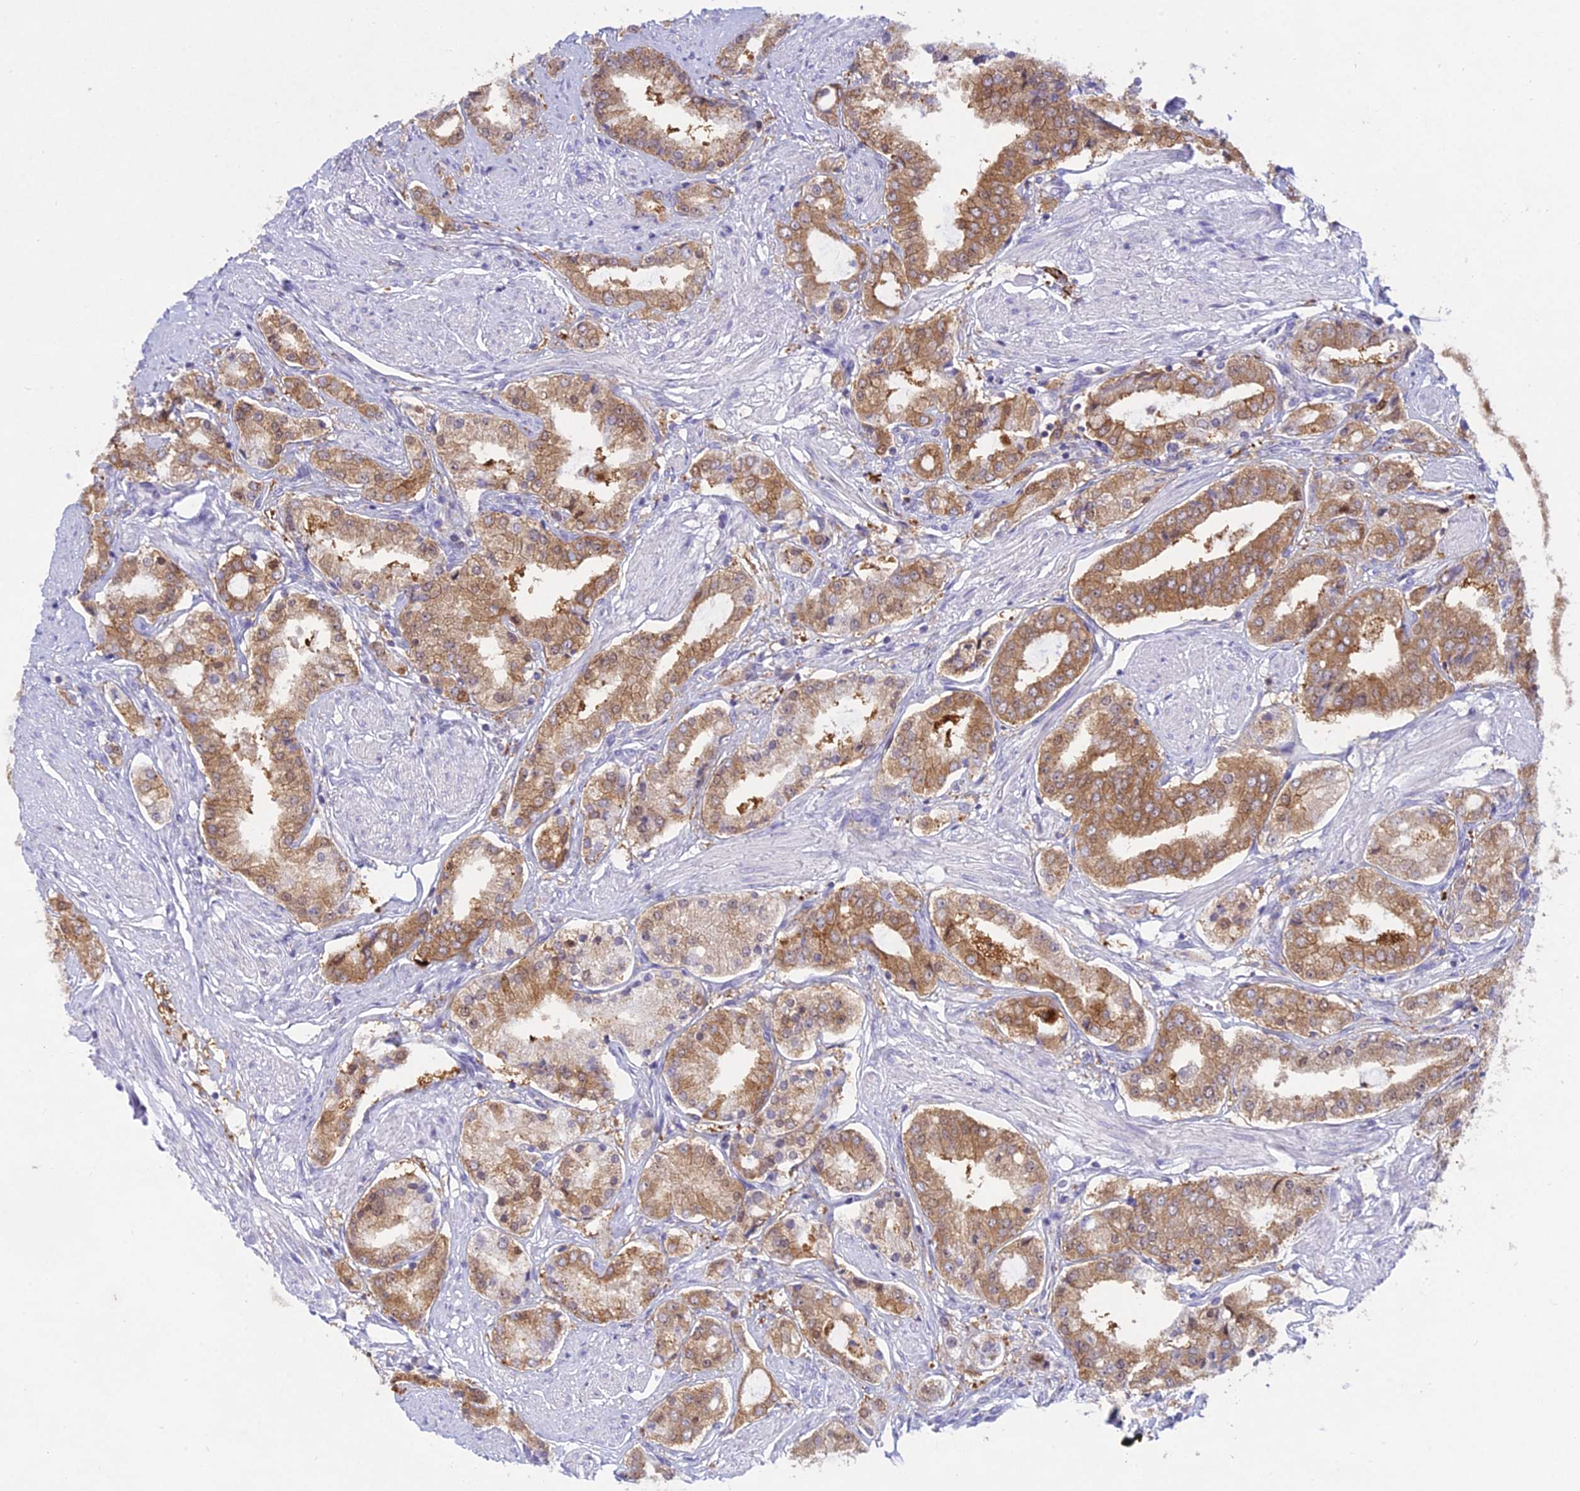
{"staining": {"intensity": "moderate", "quantity": ">75%", "location": "cytoplasmic/membranous"}, "tissue": "prostate cancer", "cell_type": "Tumor cells", "image_type": "cancer", "snomed": [{"axis": "morphology", "description": "Adenocarcinoma, High grade"}, {"axis": "topography", "description": "Prostate and seminal vesicle, NOS"}], "caption": "Tumor cells show medium levels of moderate cytoplasmic/membranous positivity in about >75% of cells in human high-grade adenocarcinoma (prostate).", "gene": "UBE2G1", "patient": {"sex": "male", "age": 64}}